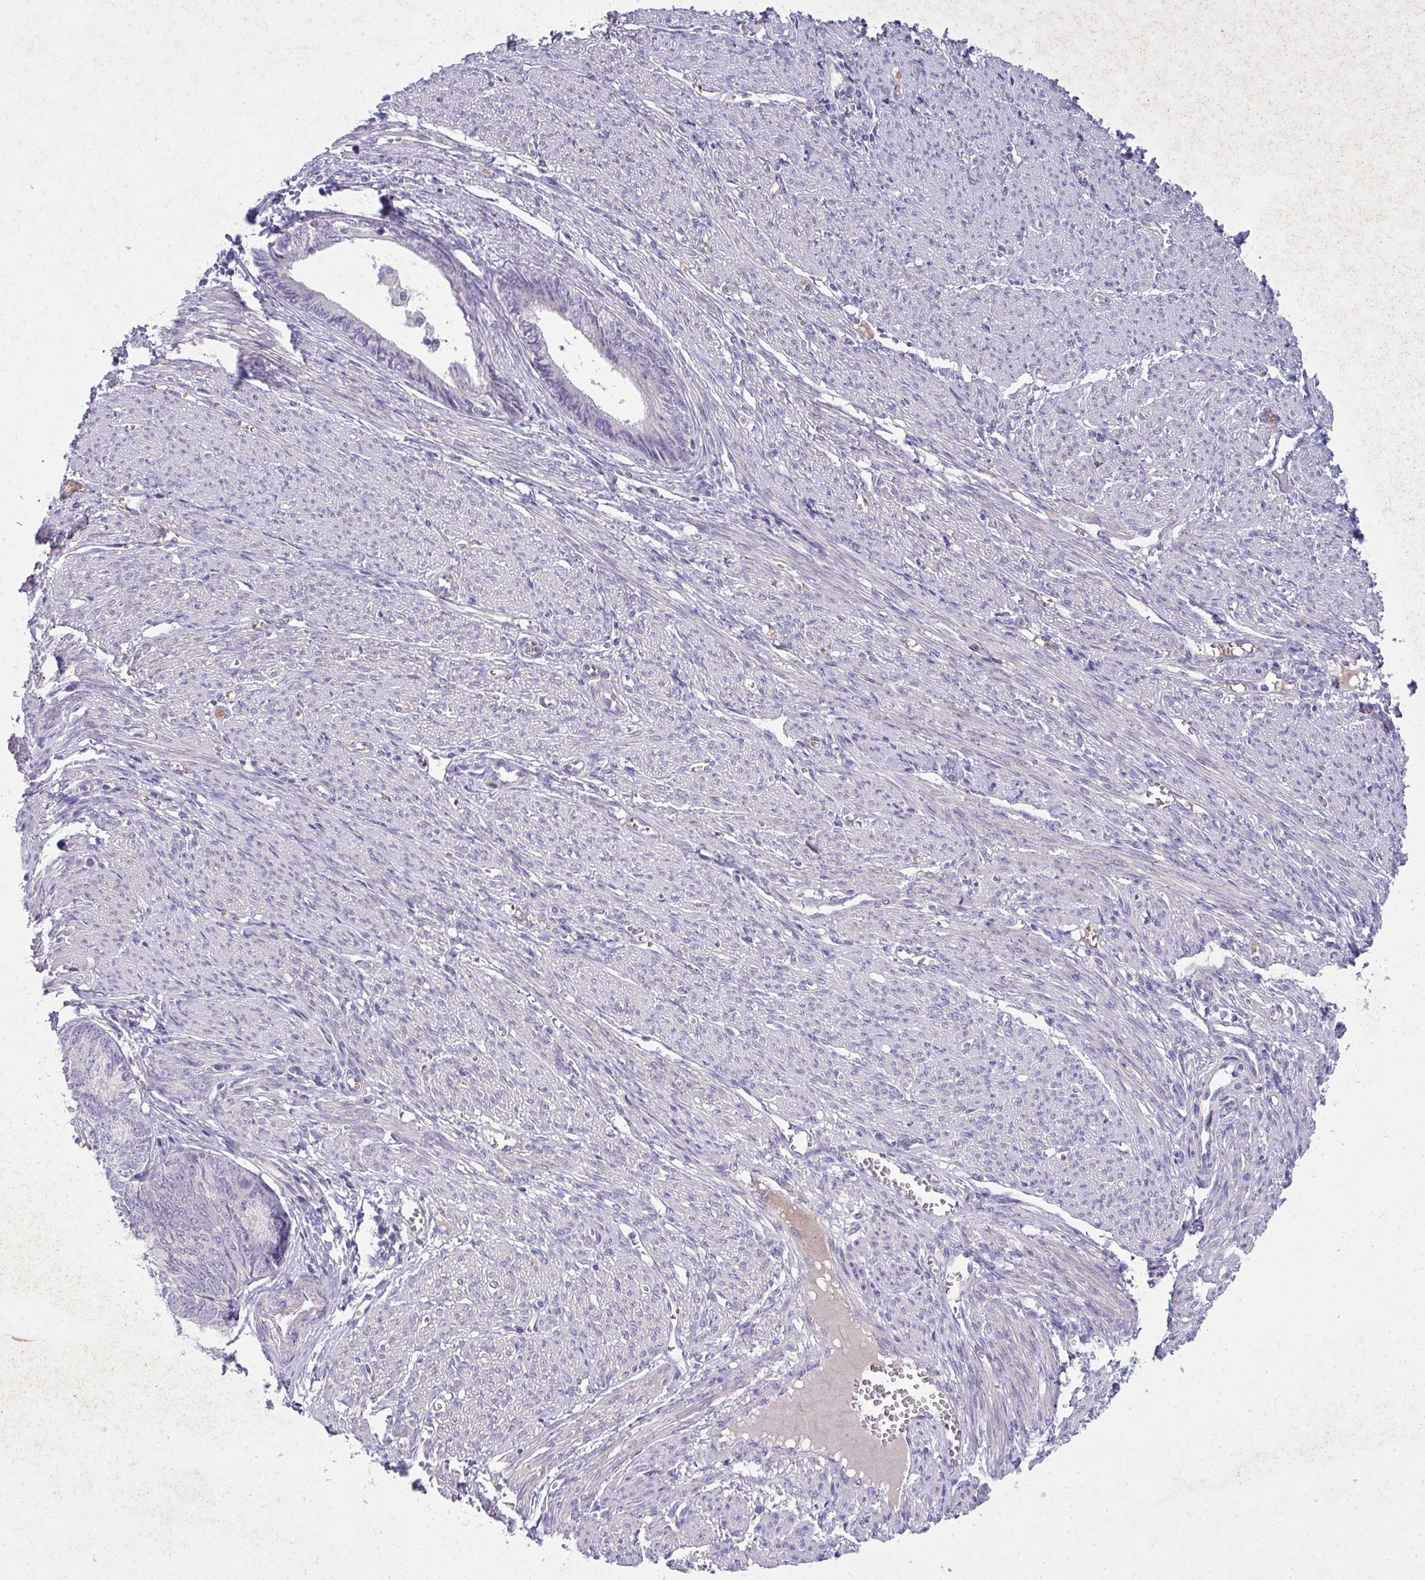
{"staining": {"intensity": "negative", "quantity": "none", "location": "none"}, "tissue": "endometrial cancer", "cell_type": "Tumor cells", "image_type": "cancer", "snomed": [{"axis": "morphology", "description": "Adenocarcinoma, NOS"}, {"axis": "topography", "description": "Endometrium"}], "caption": "The histopathology image displays no staining of tumor cells in endometrial cancer (adenocarcinoma).", "gene": "SPTB", "patient": {"sex": "female", "age": 68}}